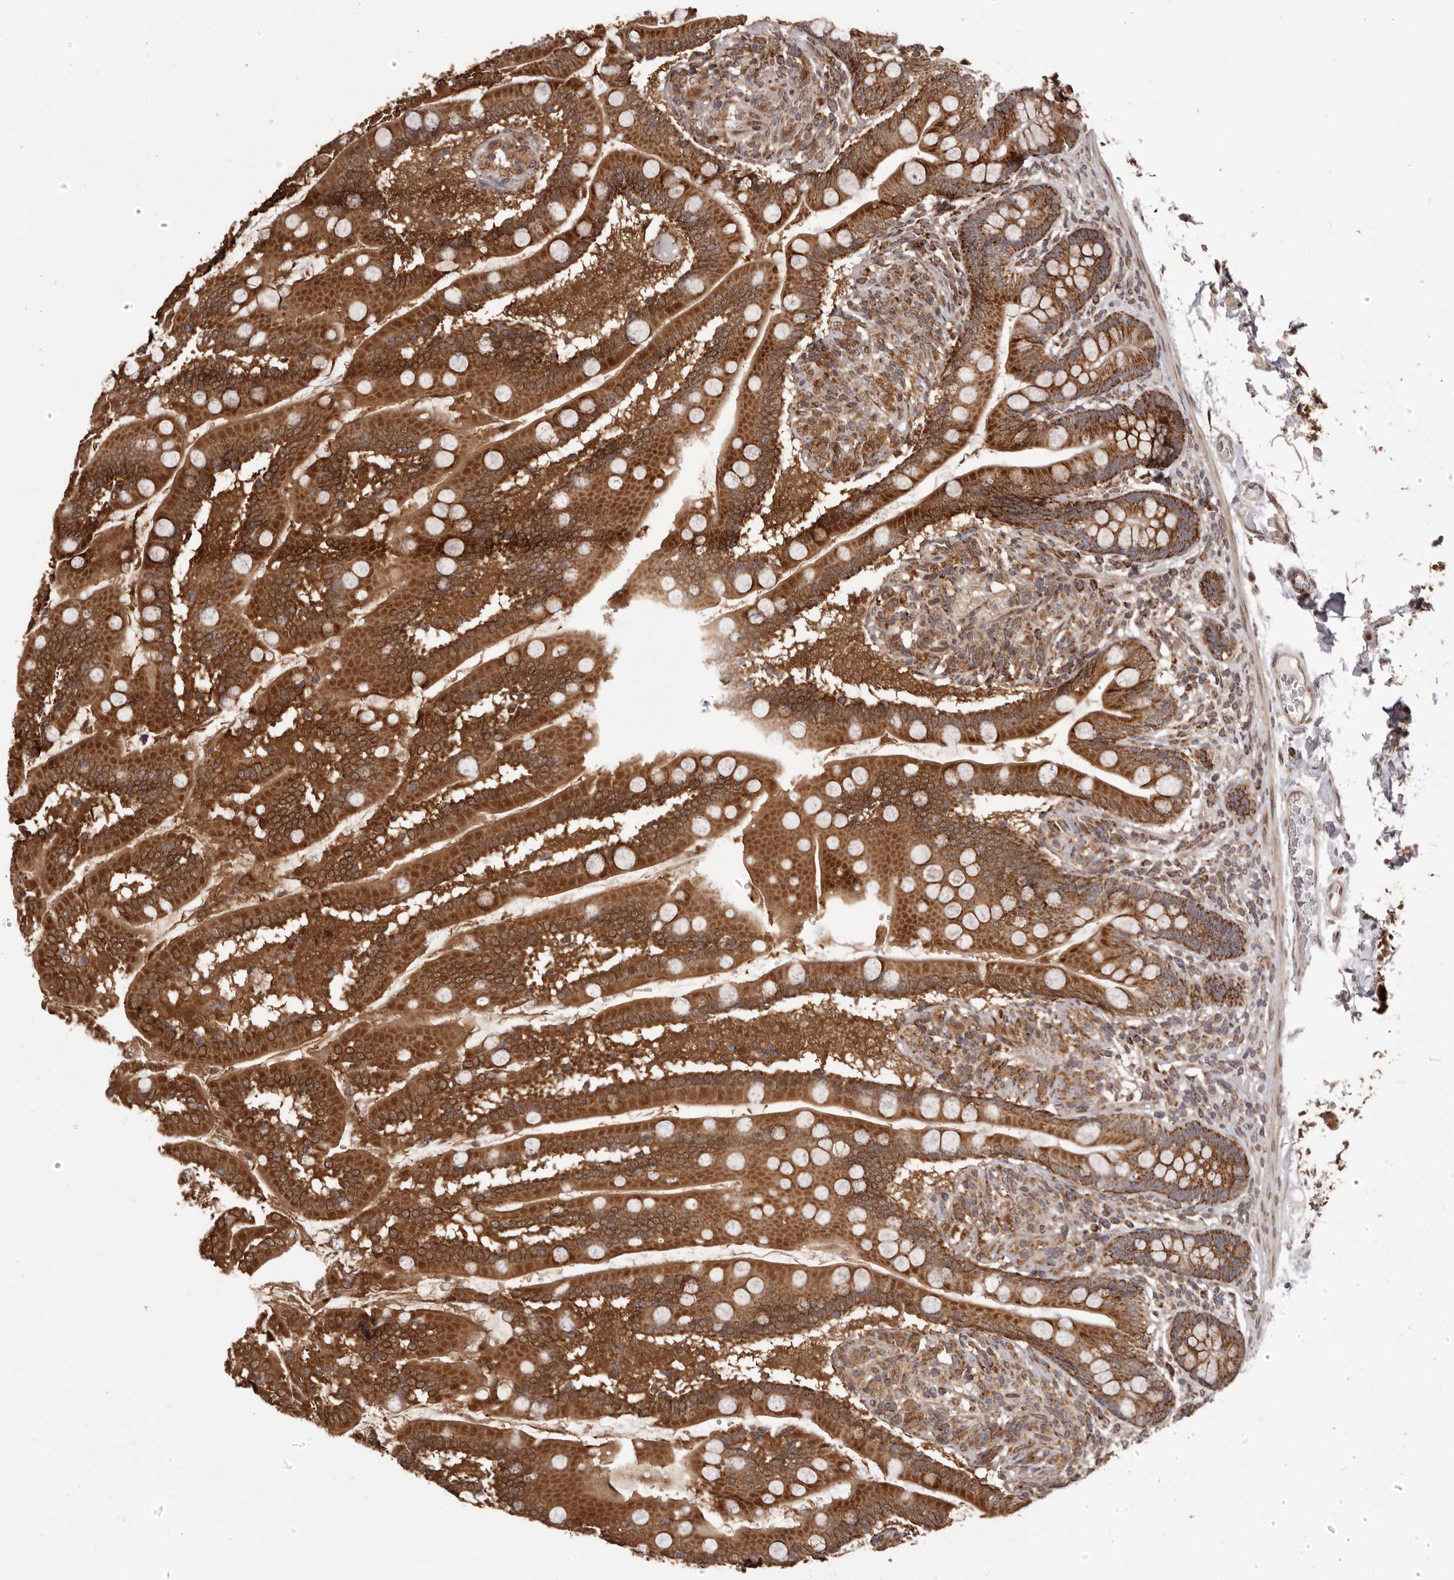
{"staining": {"intensity": "strong", "quantity": ">75%", "location": "cytoplasmic/membranous"}, "tissue": "small intestine", "cell_type": "Glandular cells", "image_type": "normal", "snomed": [{"axis": "morphology", "description": "Normal tissue, NOS"}, {"axis": "topography", "description": "Small intestine"}], "caption": "Small intestine stained with DAB (3,3'-diaminobenzidine) IHC displays high levels of strong cytoplasmic/membranous positivity in approximately >75% of glandular cells. (DAB IHC, brown staining for protein, blue staining for nuclei).", "gene": "CHRM2", "patient": {"sex": "female", "age": 64}}